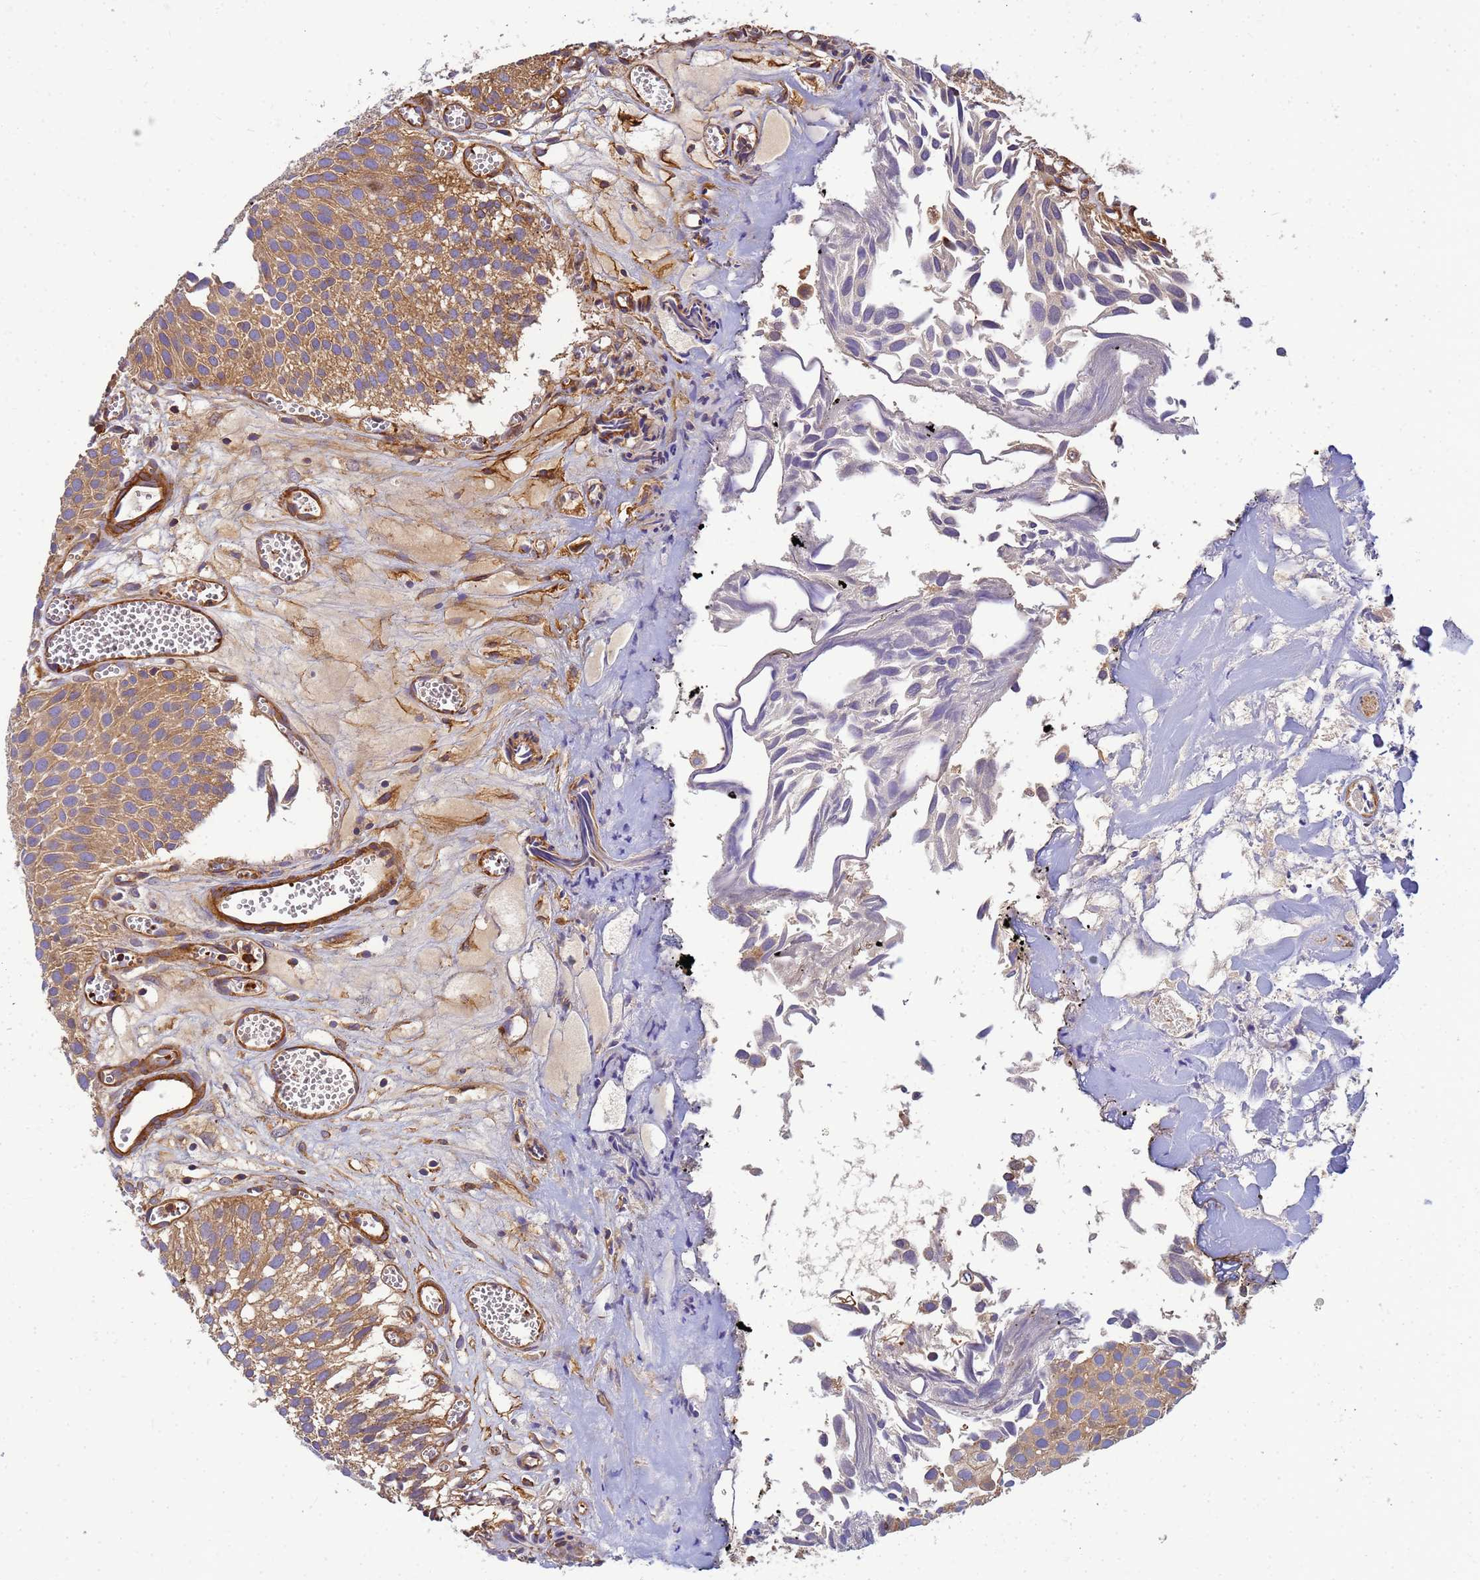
{"staining": {"intensity": "moderate", "quantity": ">75%", "location": "cytoplasmic/membranous"}, "tissue": "urothelial cancer", "cell_type": "Tumor cells", "image_type": "cancer", "snomed": [{"axis": "morphology", "description": "Urothelial carcinoma, Low grade"}, {"axis": "topography", "description": "Urinary bladder"}], "caption": "DAB (3,3'-diaminobenzidine) immunohistochemical staining of human urothelial cancer reveals moderate cytoplasmic/membranous protein positivity in about >75% of tumor cells. The staining was performed using DAB, with brown indicating positive protein expression. Nuclei are stained blue with hematoxylin.", "gene": "C2CD5", "patient": {"sex": "male", "age": 88}}